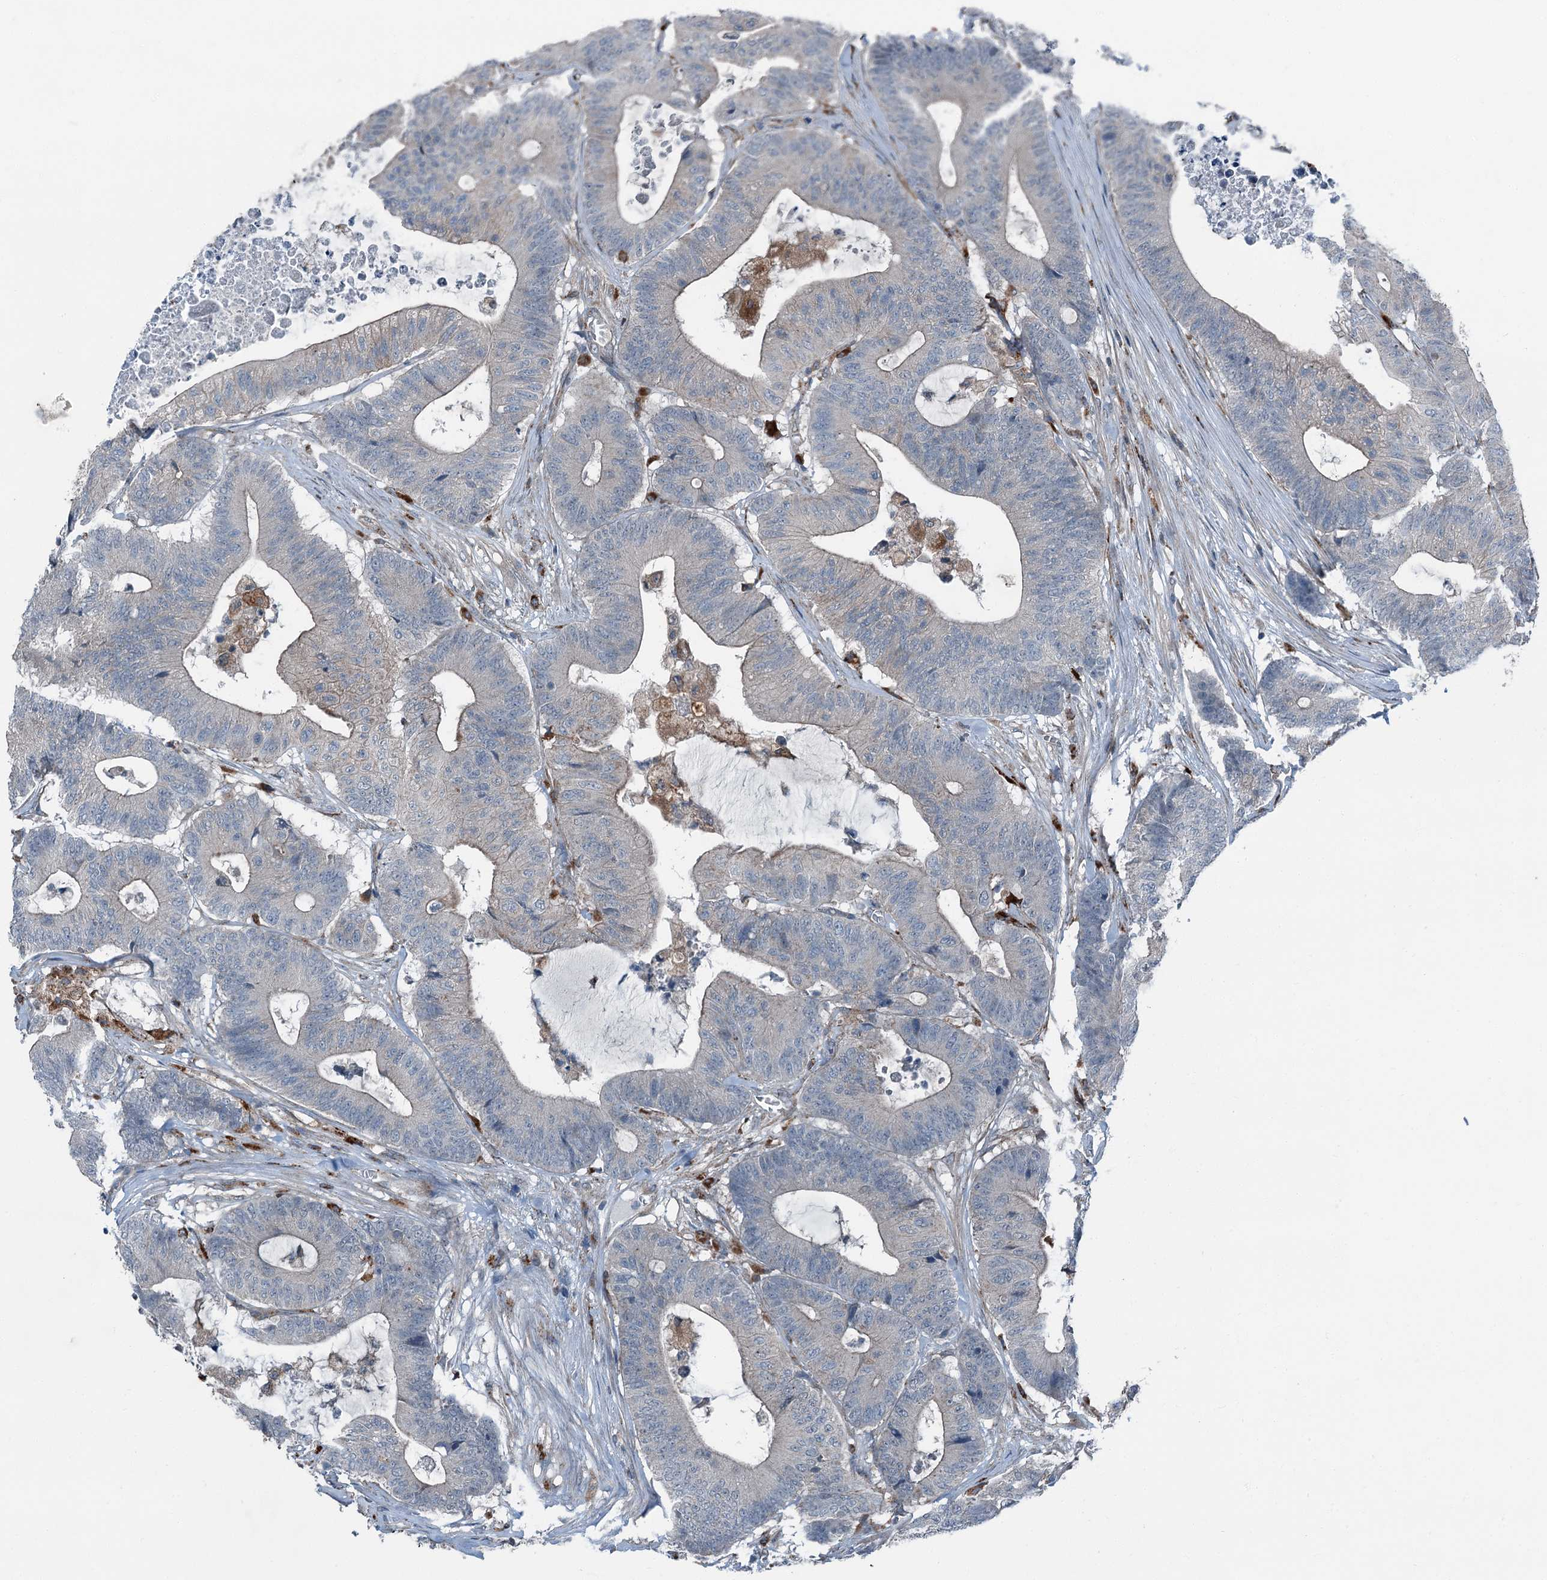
{"staining": {"intensity": "negative", "quantity": "none", "location": "none"}, "tissue": "colorectal cancer", "cell_type": "Tumor cells", "image_type": "cancer", "snomed": [{"axis": "morphology", "description": "Adenocarcinoma, NOS"}, {"axis": "topography", "description": "Colon"}], "caption": "Immunohistochemical staining of human adenocarcinoma (colorectal) demonstrates no significant staining in tumor cells. (Immunohistochemistry (ihc), brightfield microscopy, high magnification).", "gene": "AXL", "patient": {"sex": "female", "age": 84}}